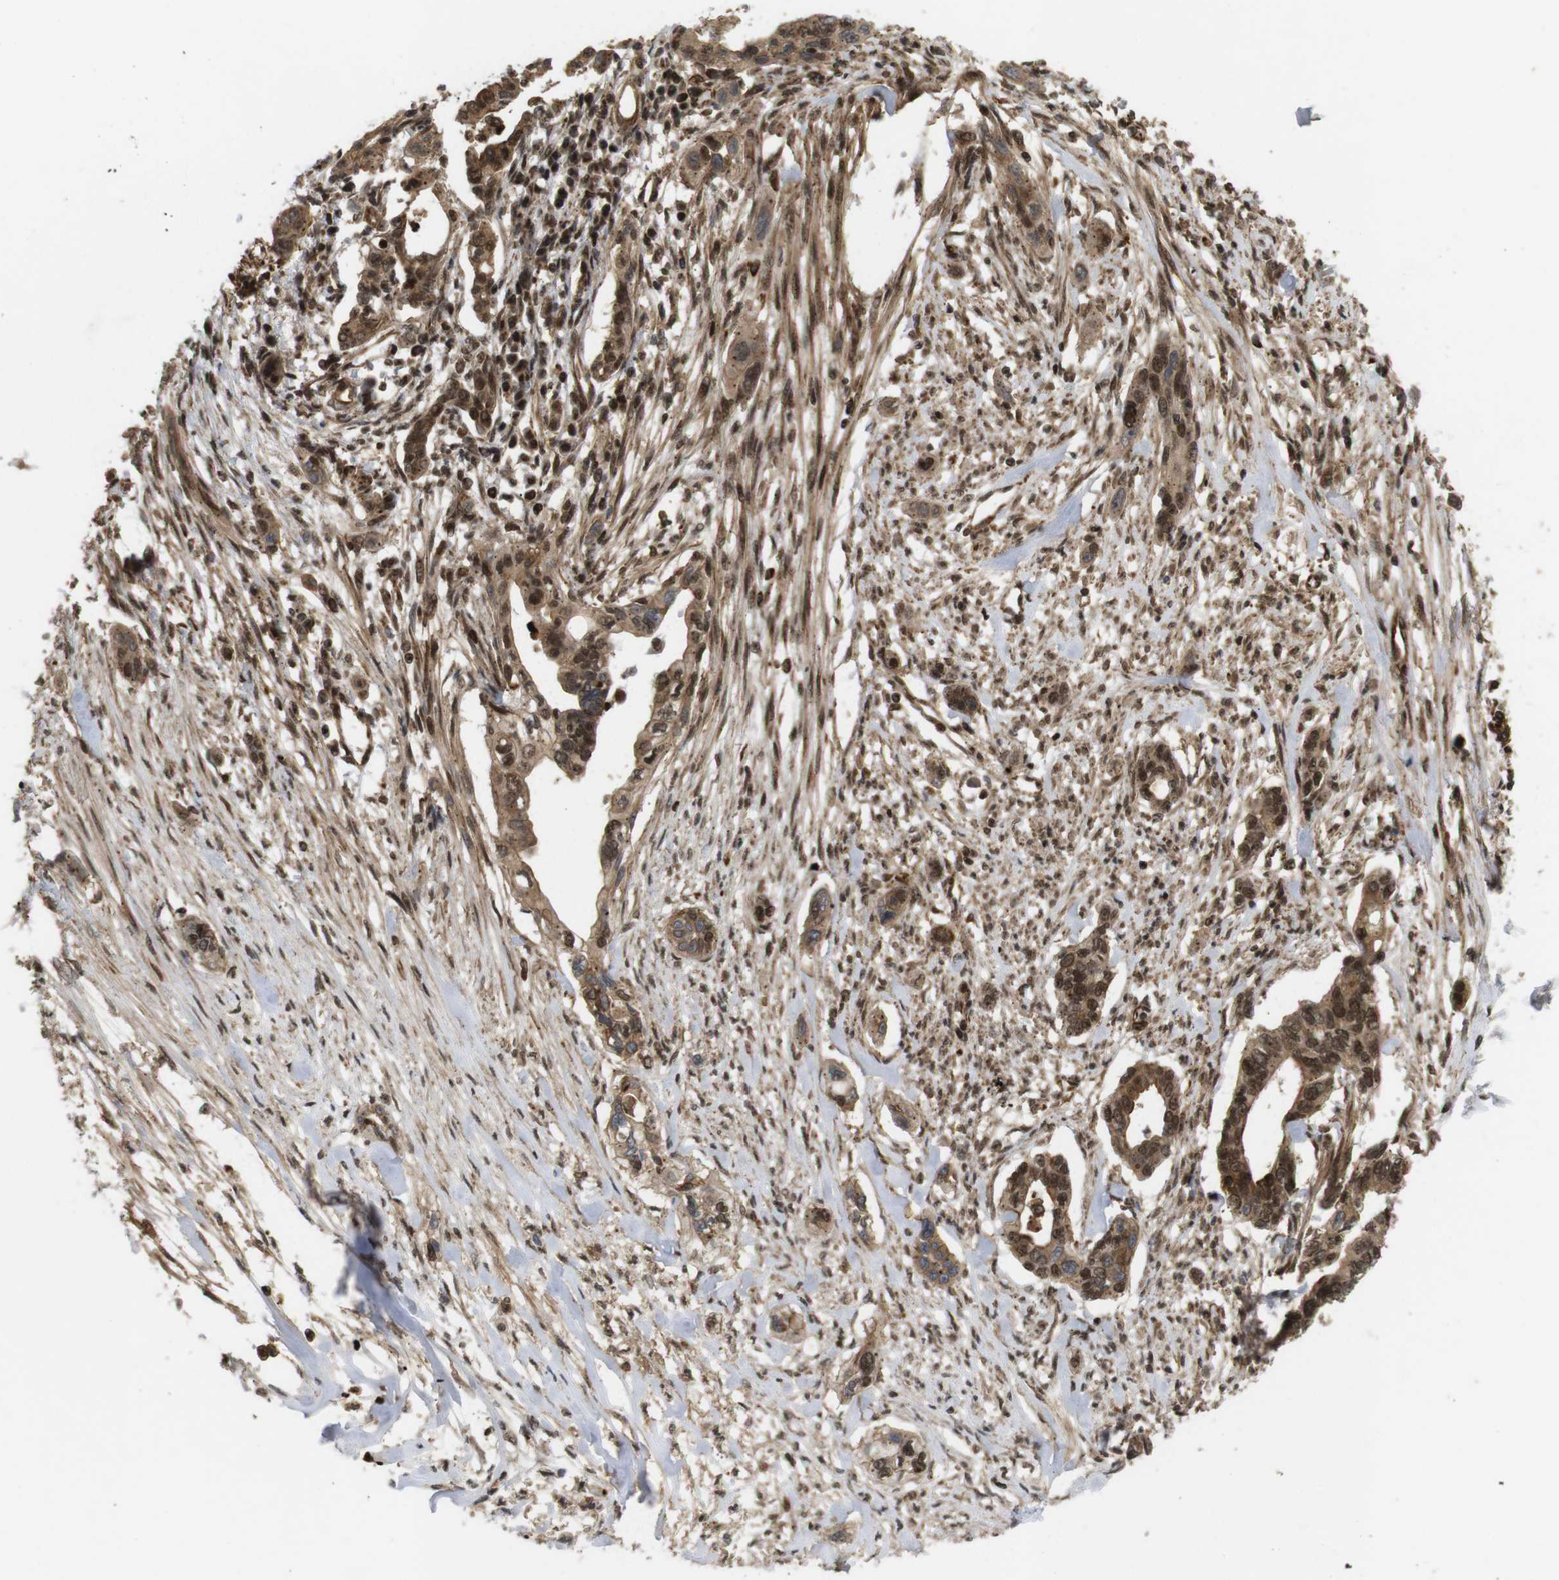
{"staining": {"intensity": "moderate", "quantity": ">75%", "location": "cytoplasmic/membranous,nuclear"}, "tissue": "pancreatic cancer", "cell_type": "Tumor cells", "image_type": "cancer", "snomed": [{"axis": "morphology", "description": "Adenocarcinoma, NOS"}, {"axis": "topography", "description": "Pancreas"}], "caption": "Pancreatic adenocarcinoma stained with immunohistochemistry (IHC) shows moderate cytoplasmic/membranous and nuclear staining in approximately >75% of tumor cells. Immunohistochemistry (ihc) stains the protein of interest in brown and the nuclei are stained blue.", "gene": "SP2", "patient": {"sex": "female", "age": 60}}